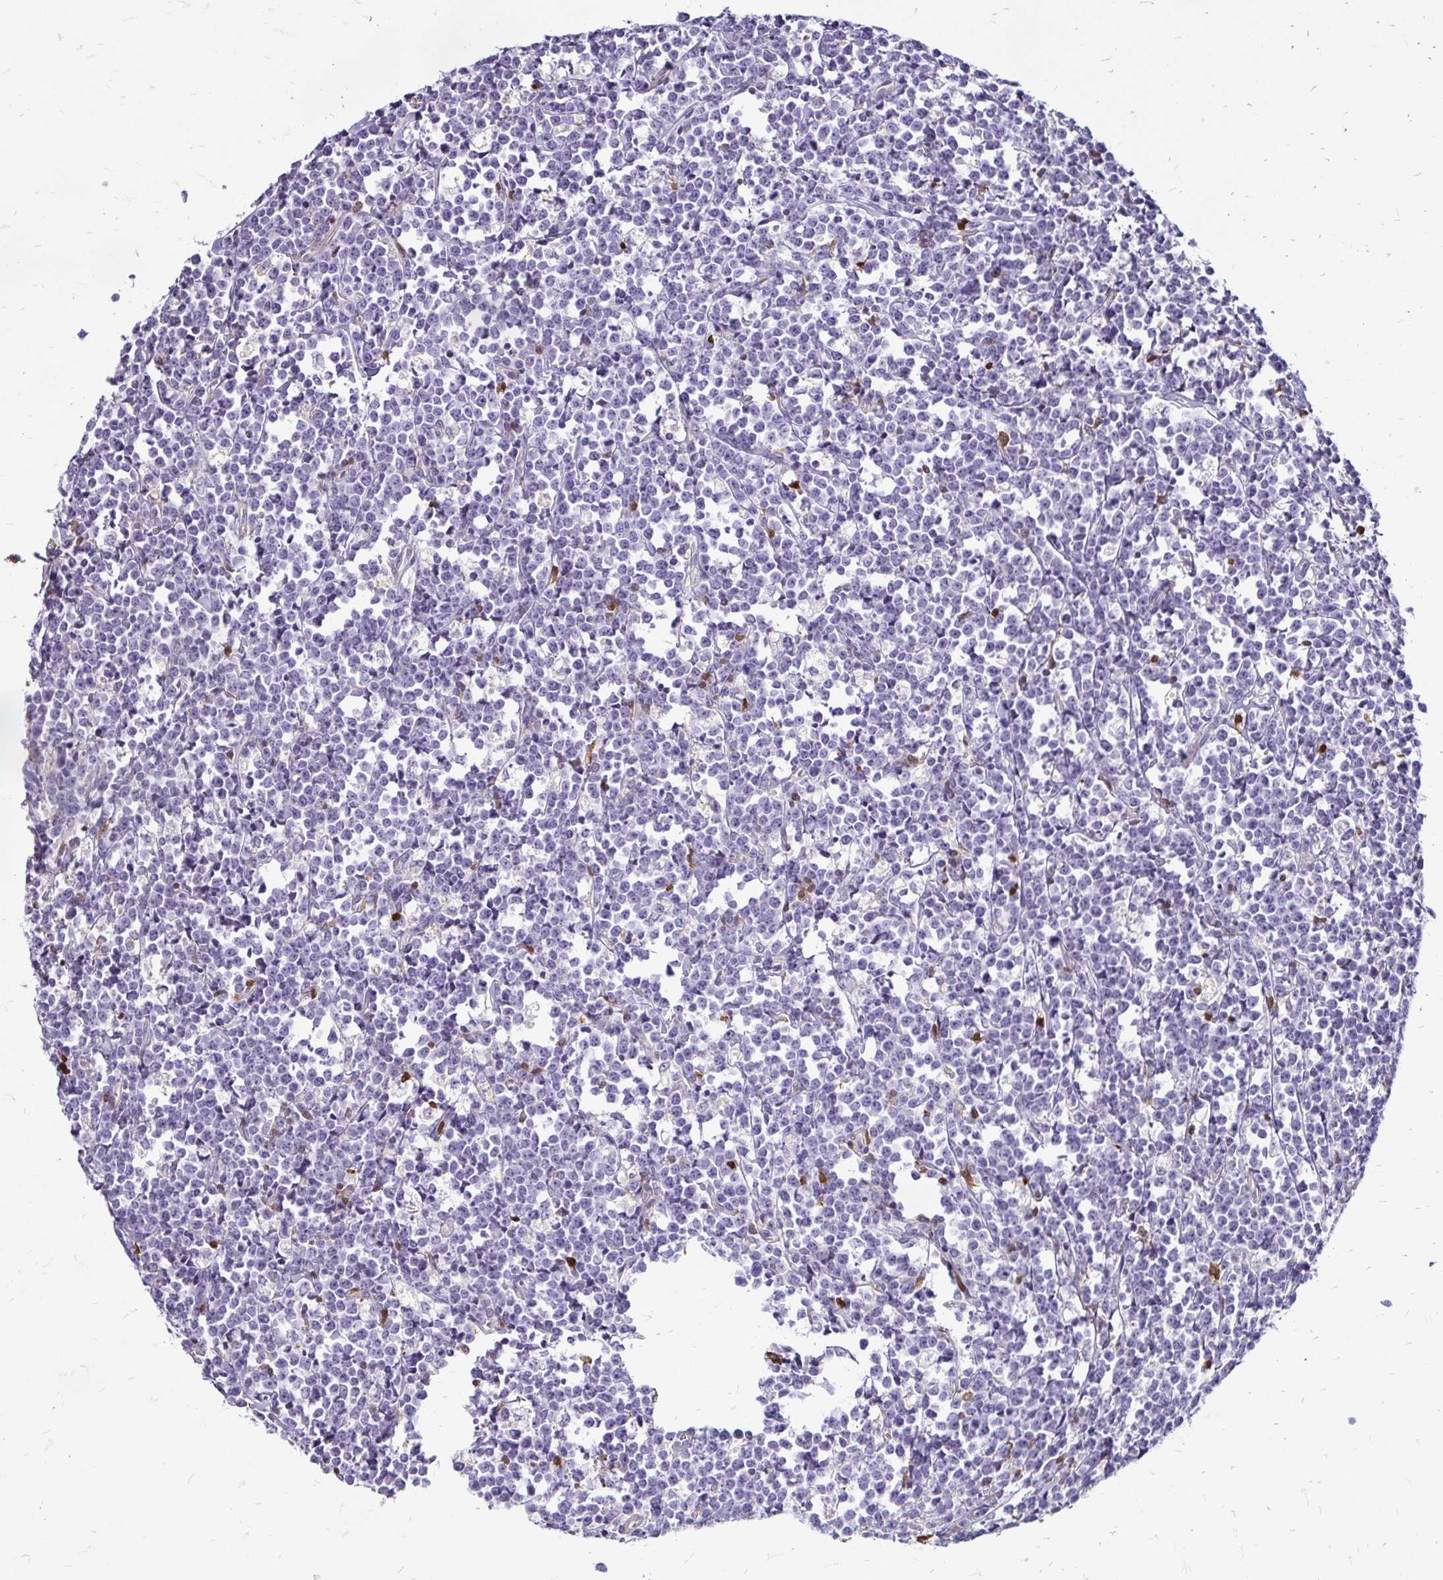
{"staining": {"intensity": "negative", "quantity": "none", "location": "none"}, "tissue": "lymphoma", "cell_type": "Tumor cells", "image_type": "cancer", "snomed": [{"axis": "morphology", "description": "Malignant lymphoma, non-Hodgkin's type, High grade"}, {"axis": "topography", "description": "Small intestine"}], "caption": "There is no significant positivity in tumor cells of lymphoma.", "gene": "ZFP1", "patient": {"sex": "female", "age": 56}}